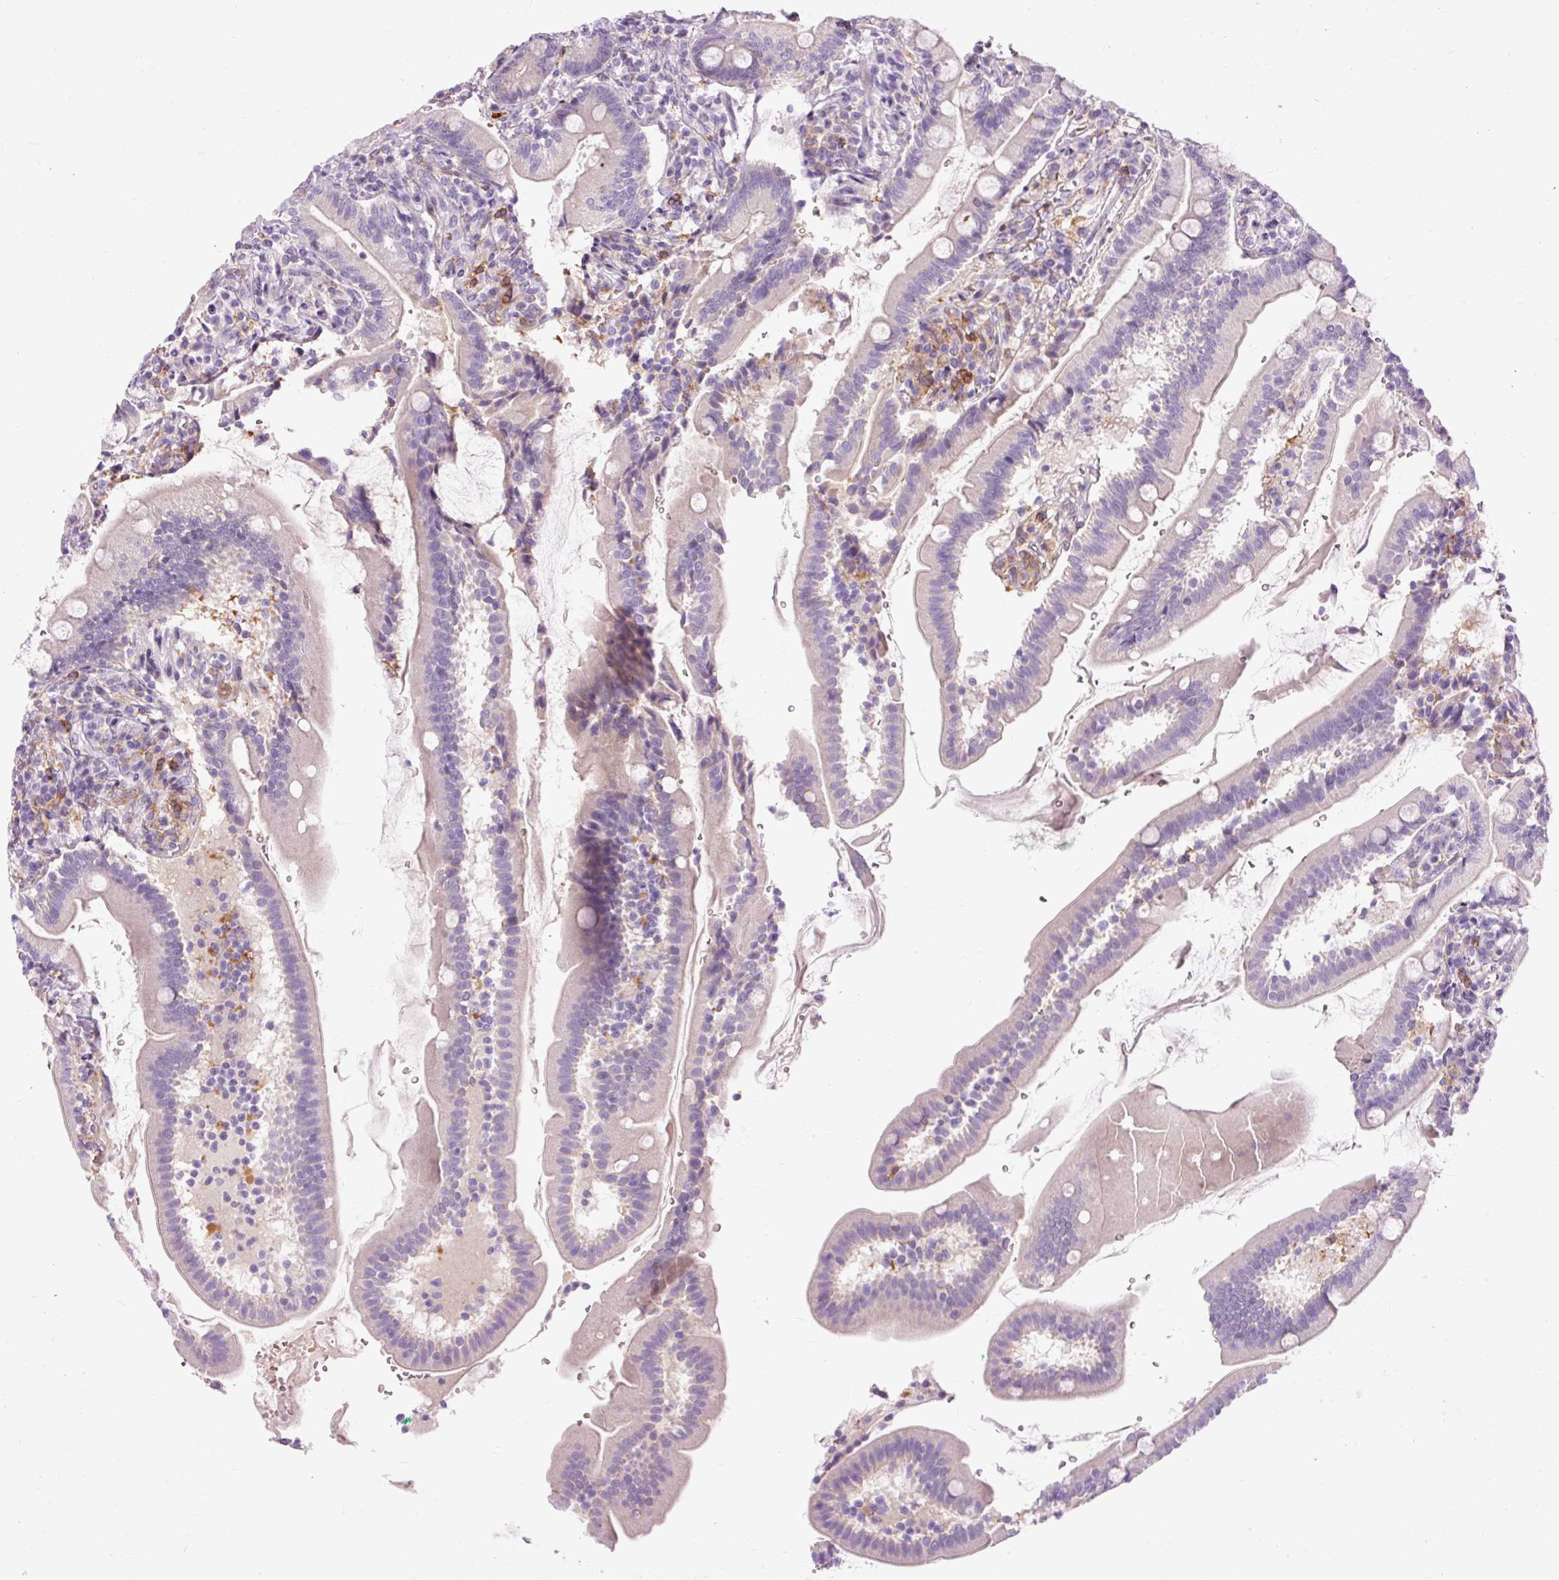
{"staining": {"intensity": "negative", "quantity": "none", "location": "none"}, "tissue": "duodenum", "cell_type": "Glandular cells", "image_type": "normal", "snomed": [{"axis": "morphology", "description": "Normal tissue, NOS"}, {"axis": "topography", "description": "Duodenum"}], "caption": "This is a histopathology image of immunohistochemistry staining of benign duodenum, which shows no expression in glandular cells.", "gene": "CEBPZ", "patient": {"sex": "female", "age": 67}}